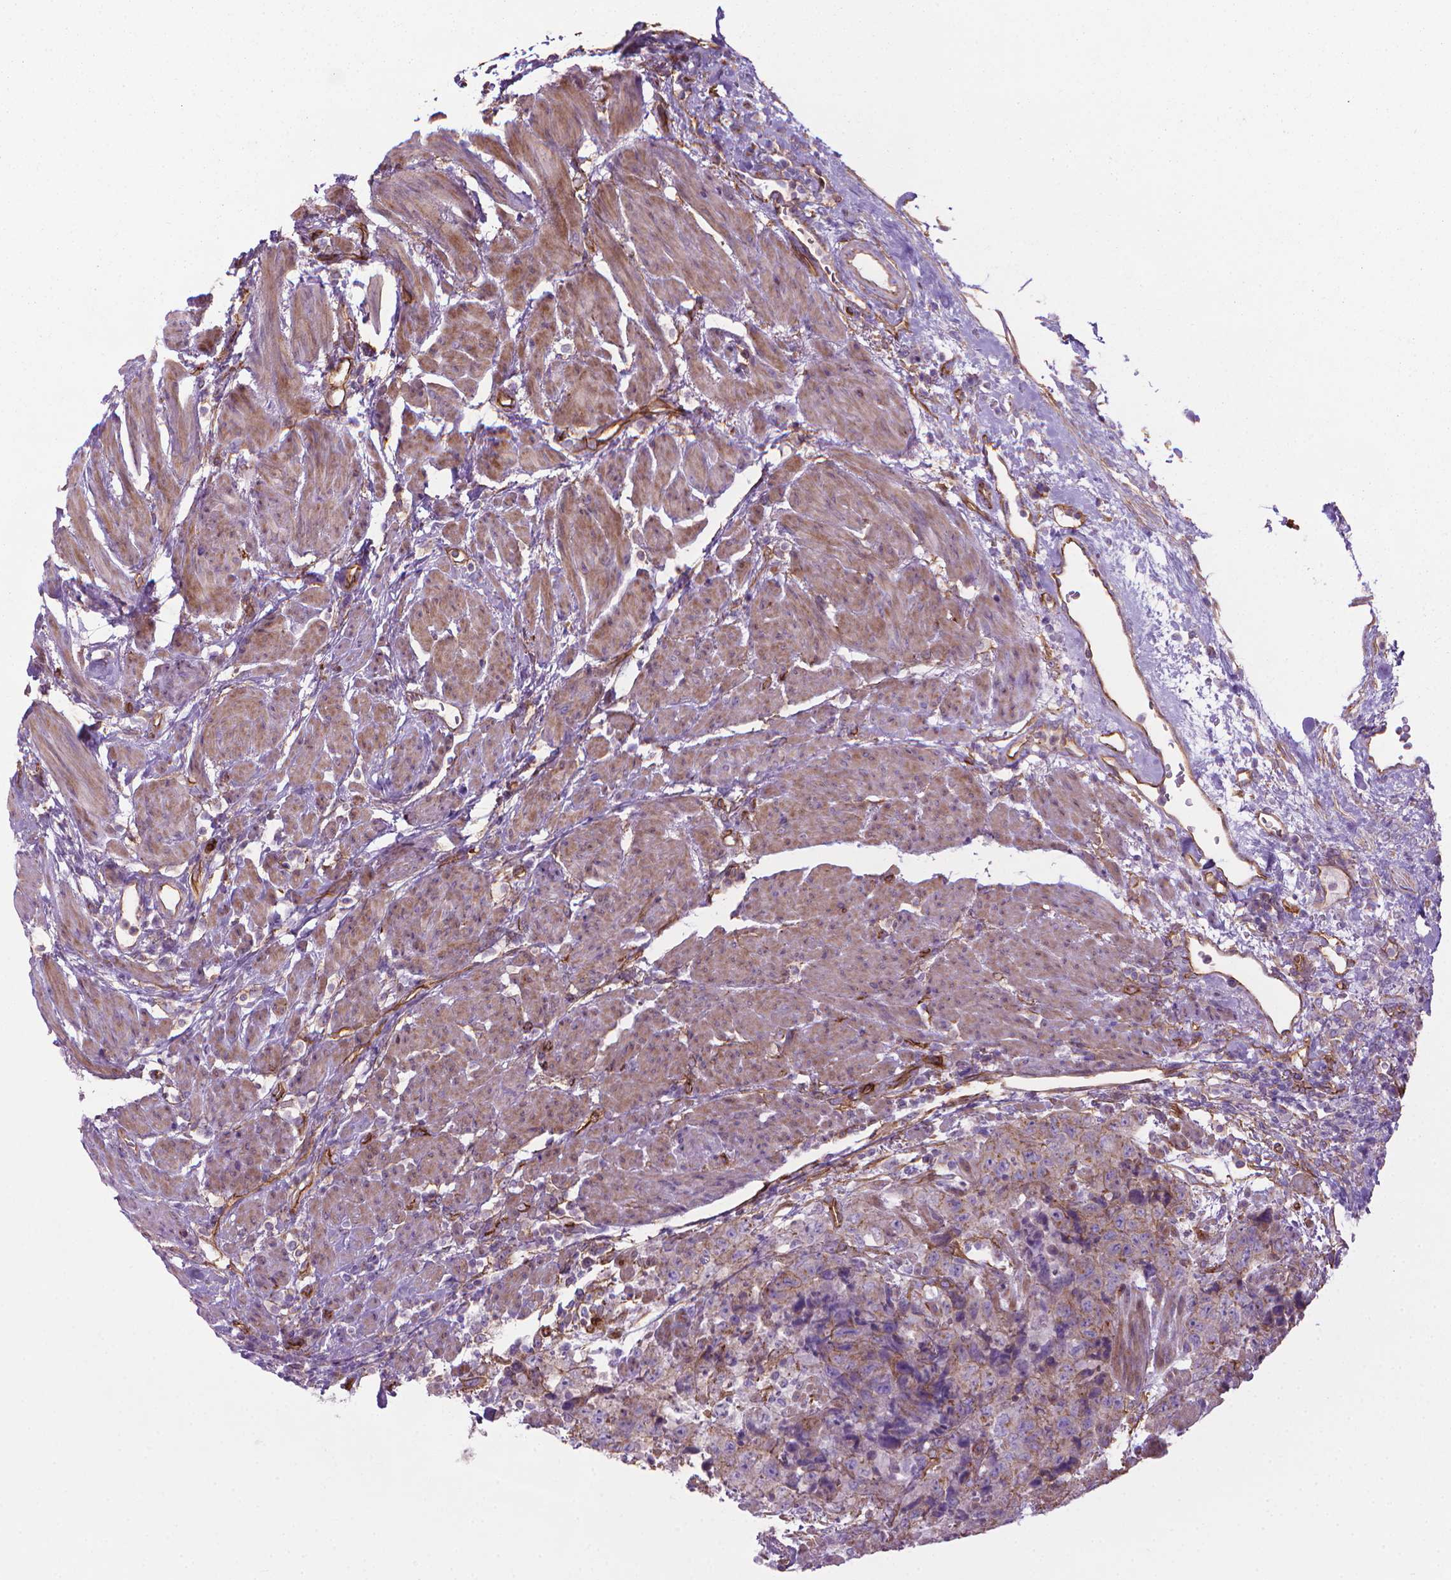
{"staining": {"intensity": "weak", "quantity": "<25%", "location": "cytoplasmic/membranous"}, "tissue": "urothelial cancer", "cell_type": "Tumor cells", "image_type": "cancer", "snomed": [{"axis": "morphology", "description": "Urothelial carcinoma, High grade"}, {"axis": "topography", "description": "Urinary bladder"}], "caption": "The immunohistochemistry (IHC) photomicrograph has no significant staining in tumor cells of urothelial cancer tissue.", "gene": "TENT5A", "patient": {"sex": "female", "age": 78}}